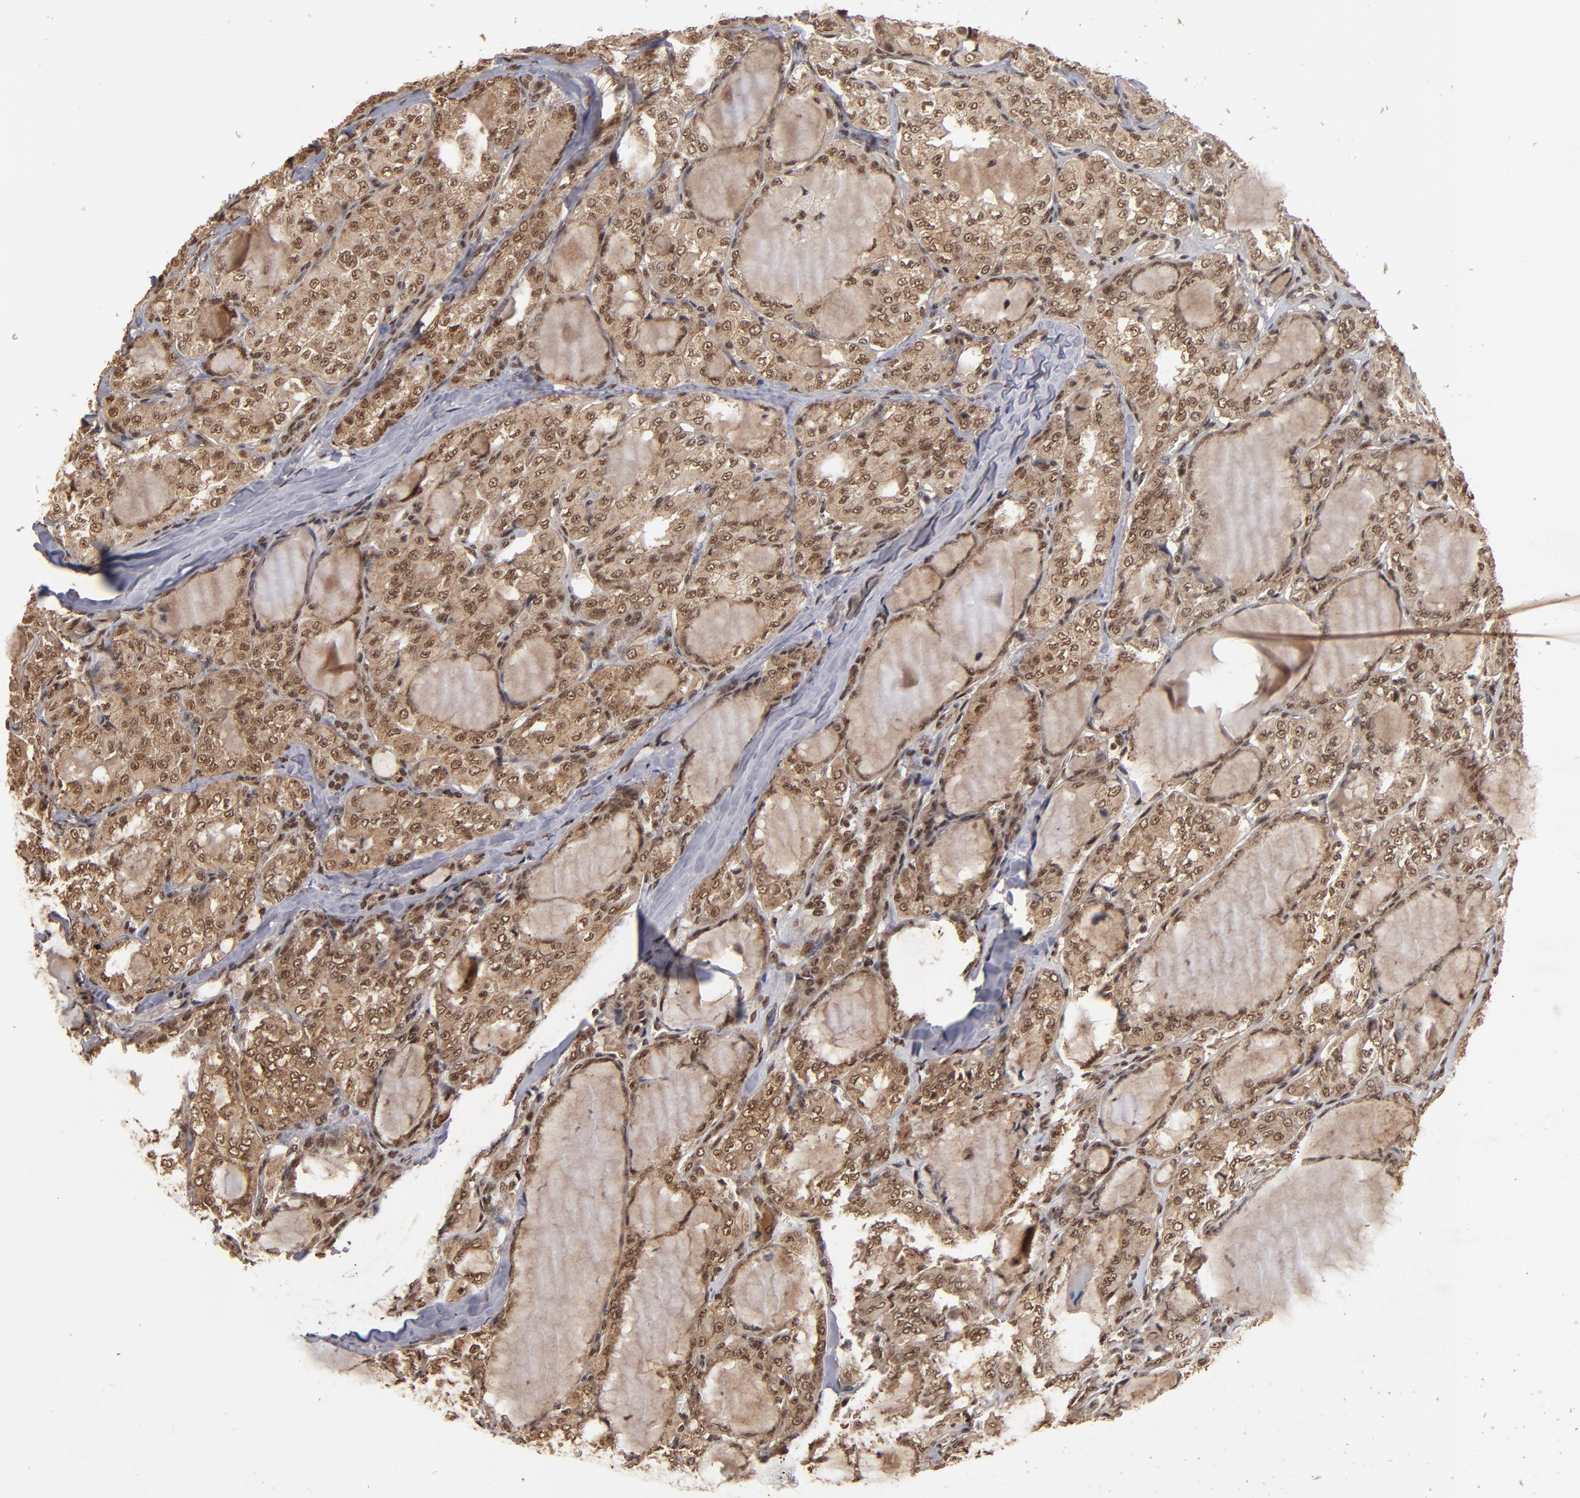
{"staining": {"intensity": "moderate", "quantity": ">75%", "location": "cytoplasmic/membranous,nuclear"}, "tissue": "thyroid cancer", "cell_type": "Tumor cells", "image_type": "cancer", "snomed": [{"axis": "morphology", "description": "Papillary adenocarcinoma, NOS"}, {"axis": "topography", "description": "Thyroid gland"}], "caption": "Immunohistochemistry staining of thyroid cancer (papillary adenocarcinoma), which displays medium levels of moderate cytoplasmic/membranous and nuclear positivity in about >75% of tumor cells indicating moderate cytoplasmic/membranous and nuclear protein positivity. The staining was performed using DAB (3,3'-diaminobenzidine) (brown) for protein detection and nuclei were counterstained in hematoxylin (blue).", "gene": "SNW1", "patient": {"sex": "male", "age": 20}}